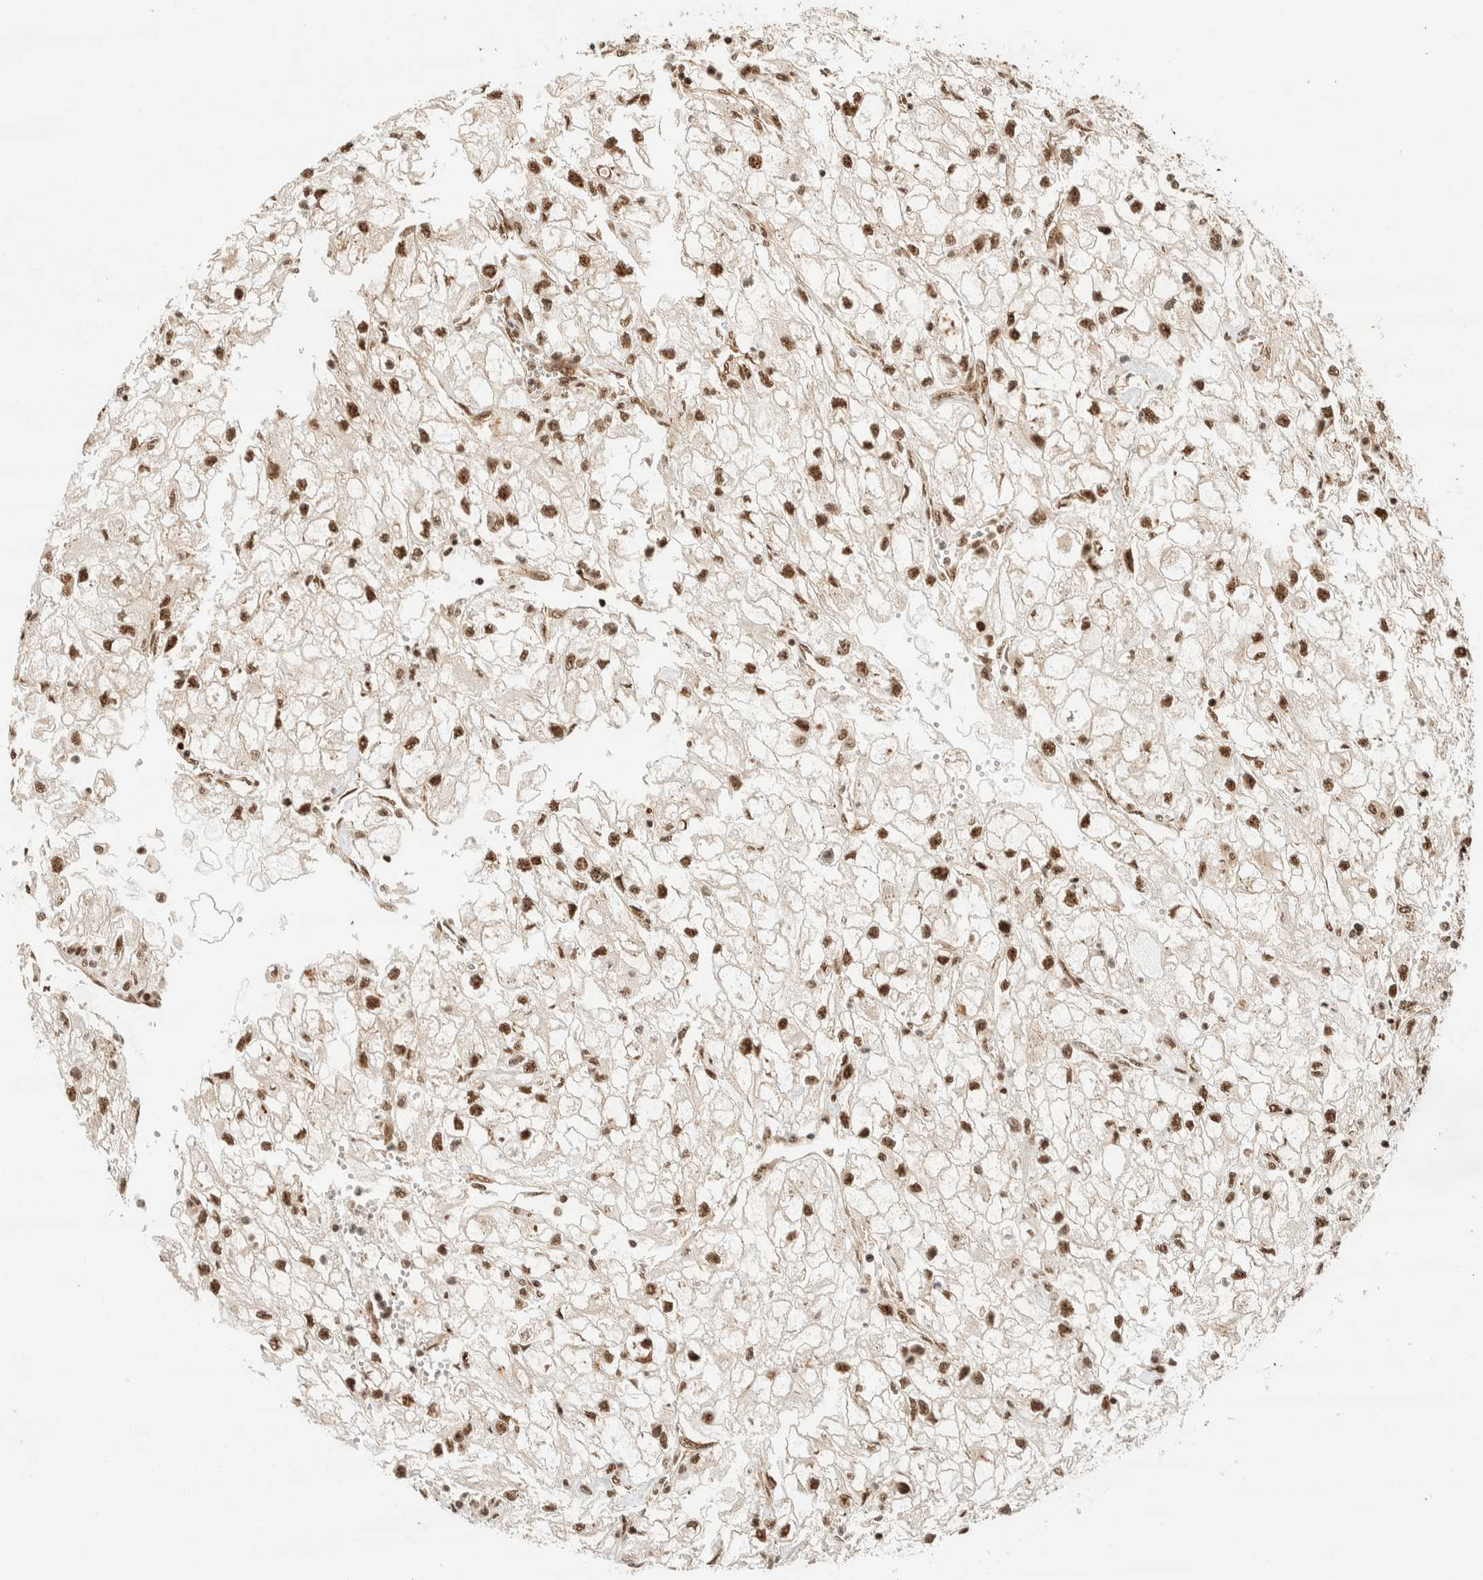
{"staining": {"intensity": "strong", "quantity": ">75%", "location": "nuclear"}, "tissue": "renal cancer", "cell_type": "Tumor cells", "image_type": "cancer", "snomed": [{"axis": "morphology", "description": "Adenocarcinoma, NOS"}, {"axis": "topography", "description": "Kidney"}], "caption": "IHC staining of renal cancer, which reveals high levels of strong nuclear positivity in about >75% of tumor cells indicating strong nuclear protein positivity. The staining was performed using DAB (3,3'-diaminobenzidine) (brown) for protein detection and nuclei were counterstained in hematoxylin (blue).", "gene": "SIK1", "patient": {"sex": "female", "age": 70}}